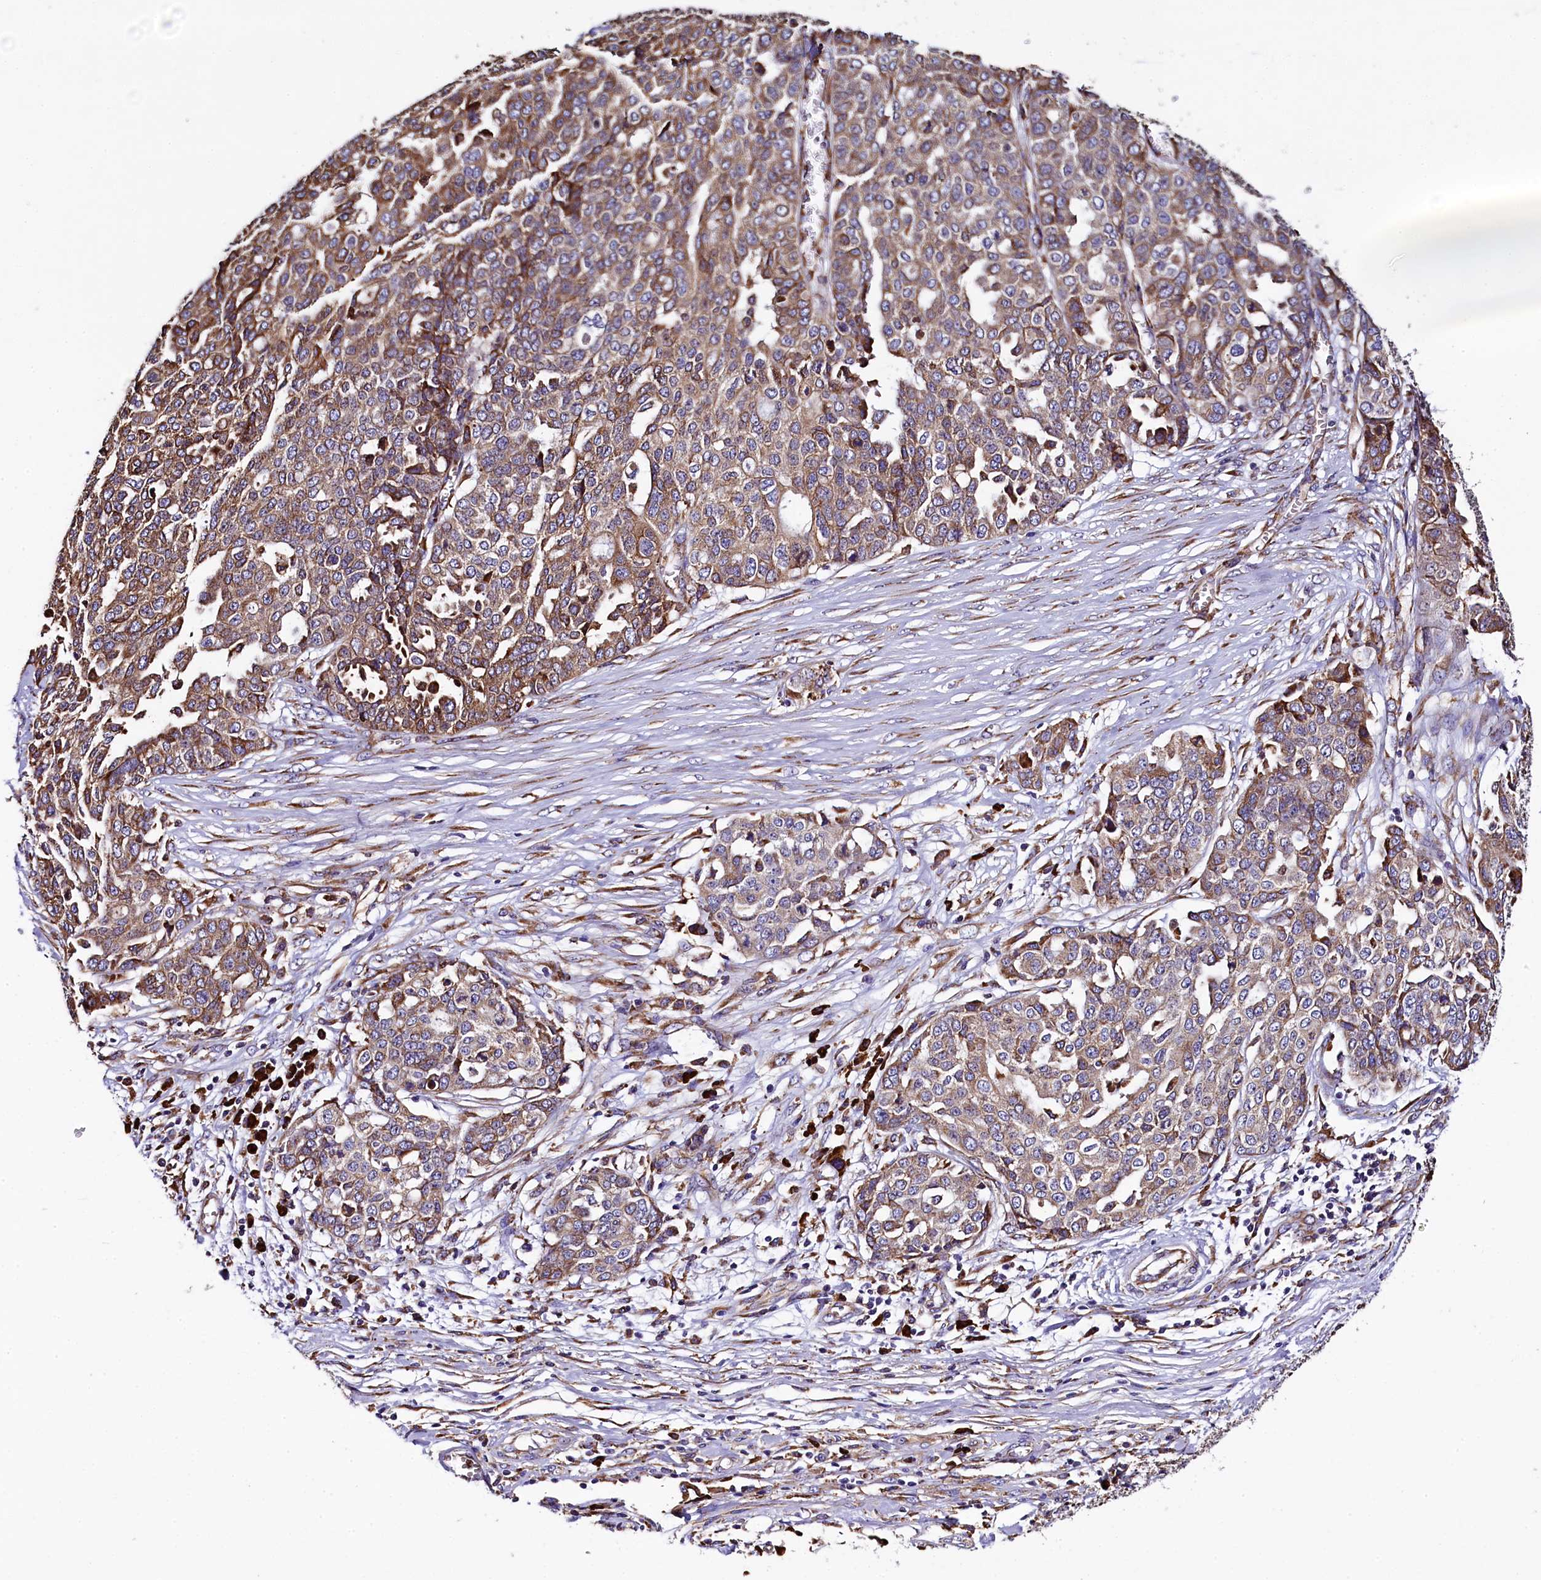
{"staining": {"intensity": "moderate", "quantity": ">75%", "location": "cytoplasmic/membranous"}, "tissue": "ovarian cancer", "cell_type": "Tumor cells", "image_type": "cancer", "snomed": [{"axis": "morphology", "description": "Cystadenocarcinoma, serous, NOS"}, {"axis": "topography", "description": "Soft tissue"}, {"axis": "topography", "description": "Ovary"}], "caption": "This is an image of immunohistochemistry staining of serous cystadenocarcinoma (ovarian), which shows moderate expression in the cytoplasmic/membranous of tumor cells.", "gene": "CAPS2", "patient": {"sex": "female", "age": 57}}